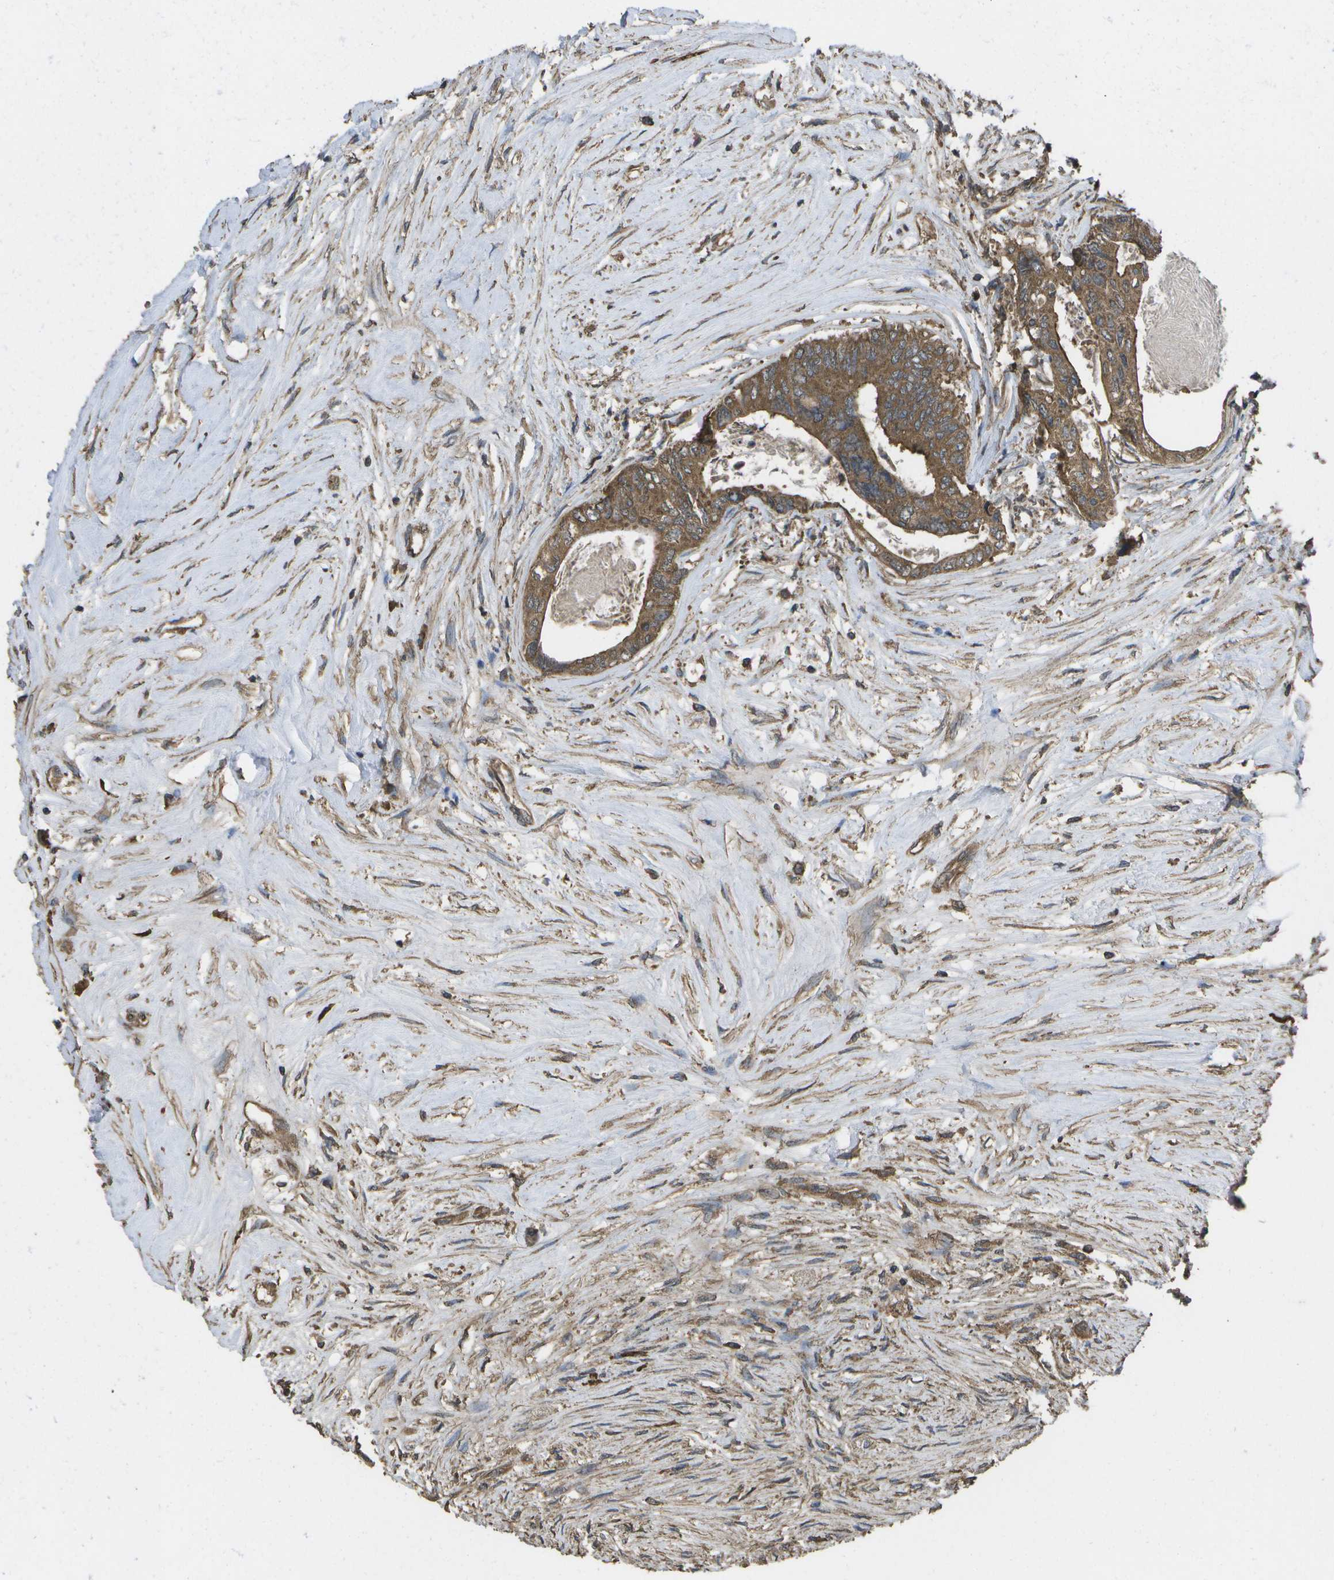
{"staining": {"intensity": "moderate", "quantity": ">75%", "location": "cytoplasmic/membranous"}, "tissue": "colorectal cancer", "cell_type": "Tumor cells", "image_type": "cancer", "snomed": [{"axis": "morphology", "description": "Adenocarcinoma, NOS"}, {"axis": "topography", "description": "Rectum"}], "caption": "This micrograph demonstrates colorectal adenocarcinoma stained with immunohistochemistry to label a protein in brown. The cytoplasmic/membranous of tumor cells show moderate positivity for the protein. Nuclei are counter-stained blue.", "gene": "SACS", "patient": {"sex": "male", "age": 63}}